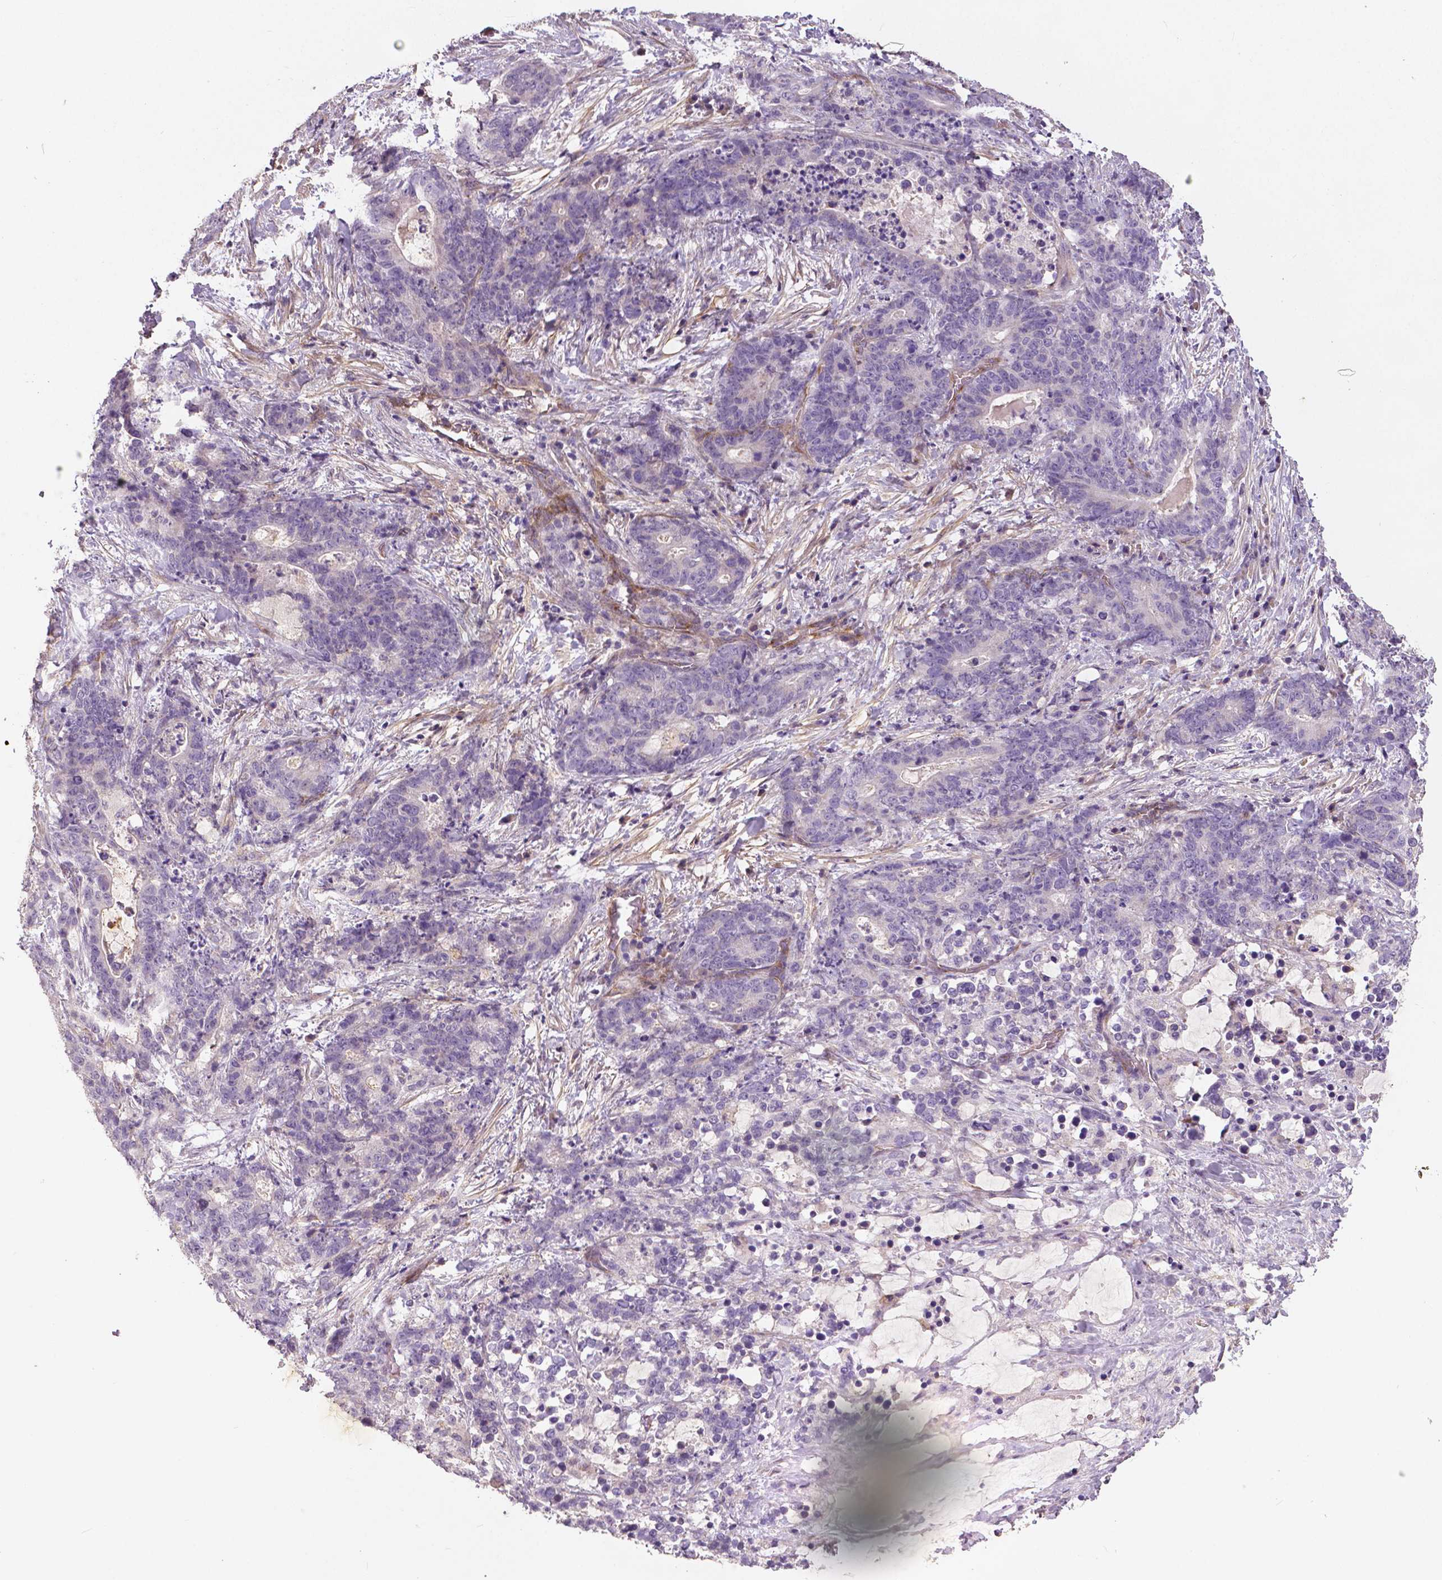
{"staining": {"intensity": "negative", "quantity": "none", "location": "none"}, "tissue": "stomach cancer", "cell_type": "Tumor cells", "image_type": "cancer", "snomed": [{"axis": "morphology", "description": "Normal tissue, NOS"}, {"axis": "morphology", "description": "Adenocarcinoma, NOS"}, {"axis": "topography", "description": "Stomach"}], "caption": "Immunohistochemistry of human stomach cancer (adenocarcinoma) exhibits no expression in tumor cells. (DAB (3,3'-diaminobenzidine) immunohistochemistry with hematoxylin counter stain).", "gene": "FLT1", "patient": {"sex": "female", "age": 64}}